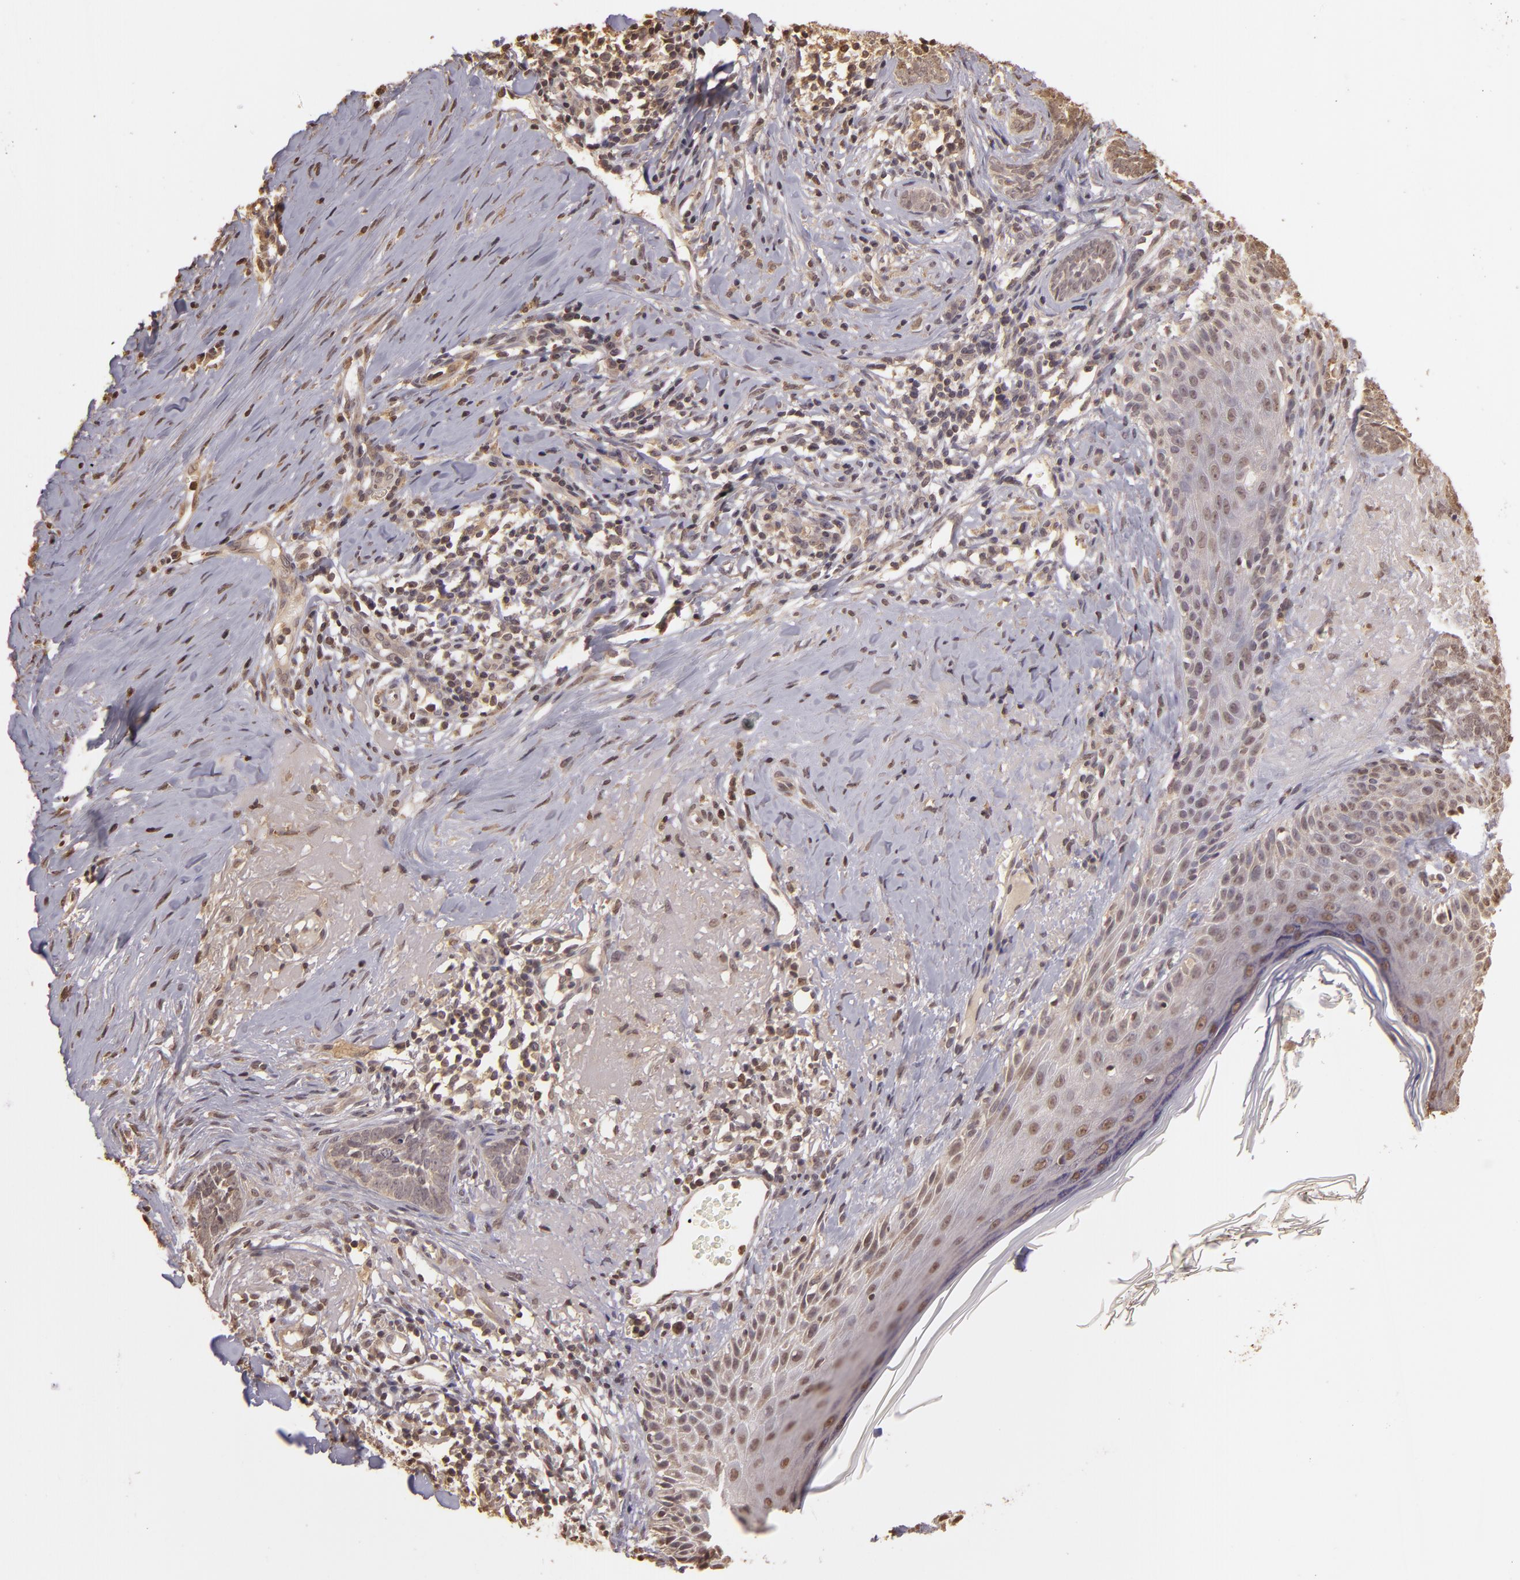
{"staining": {"intensity": "negative", "quantity": "none", "location": "none"}, "tissue": "skin cancer", "cell_type": "Tumor cells", "image_type": "cancer", "snomed": [{"axis": "morphology", "description": "Basal cell carcinoma"}, {"axis": "topography", "description": "Skin"}], "caption": "DAB immunohistochemical staining of human basal cell carcinoma (skin) exhibits no significant staining in tumor cells.", "gene": "ARPC2", "patient": {"sex": "female", "age": 81}}